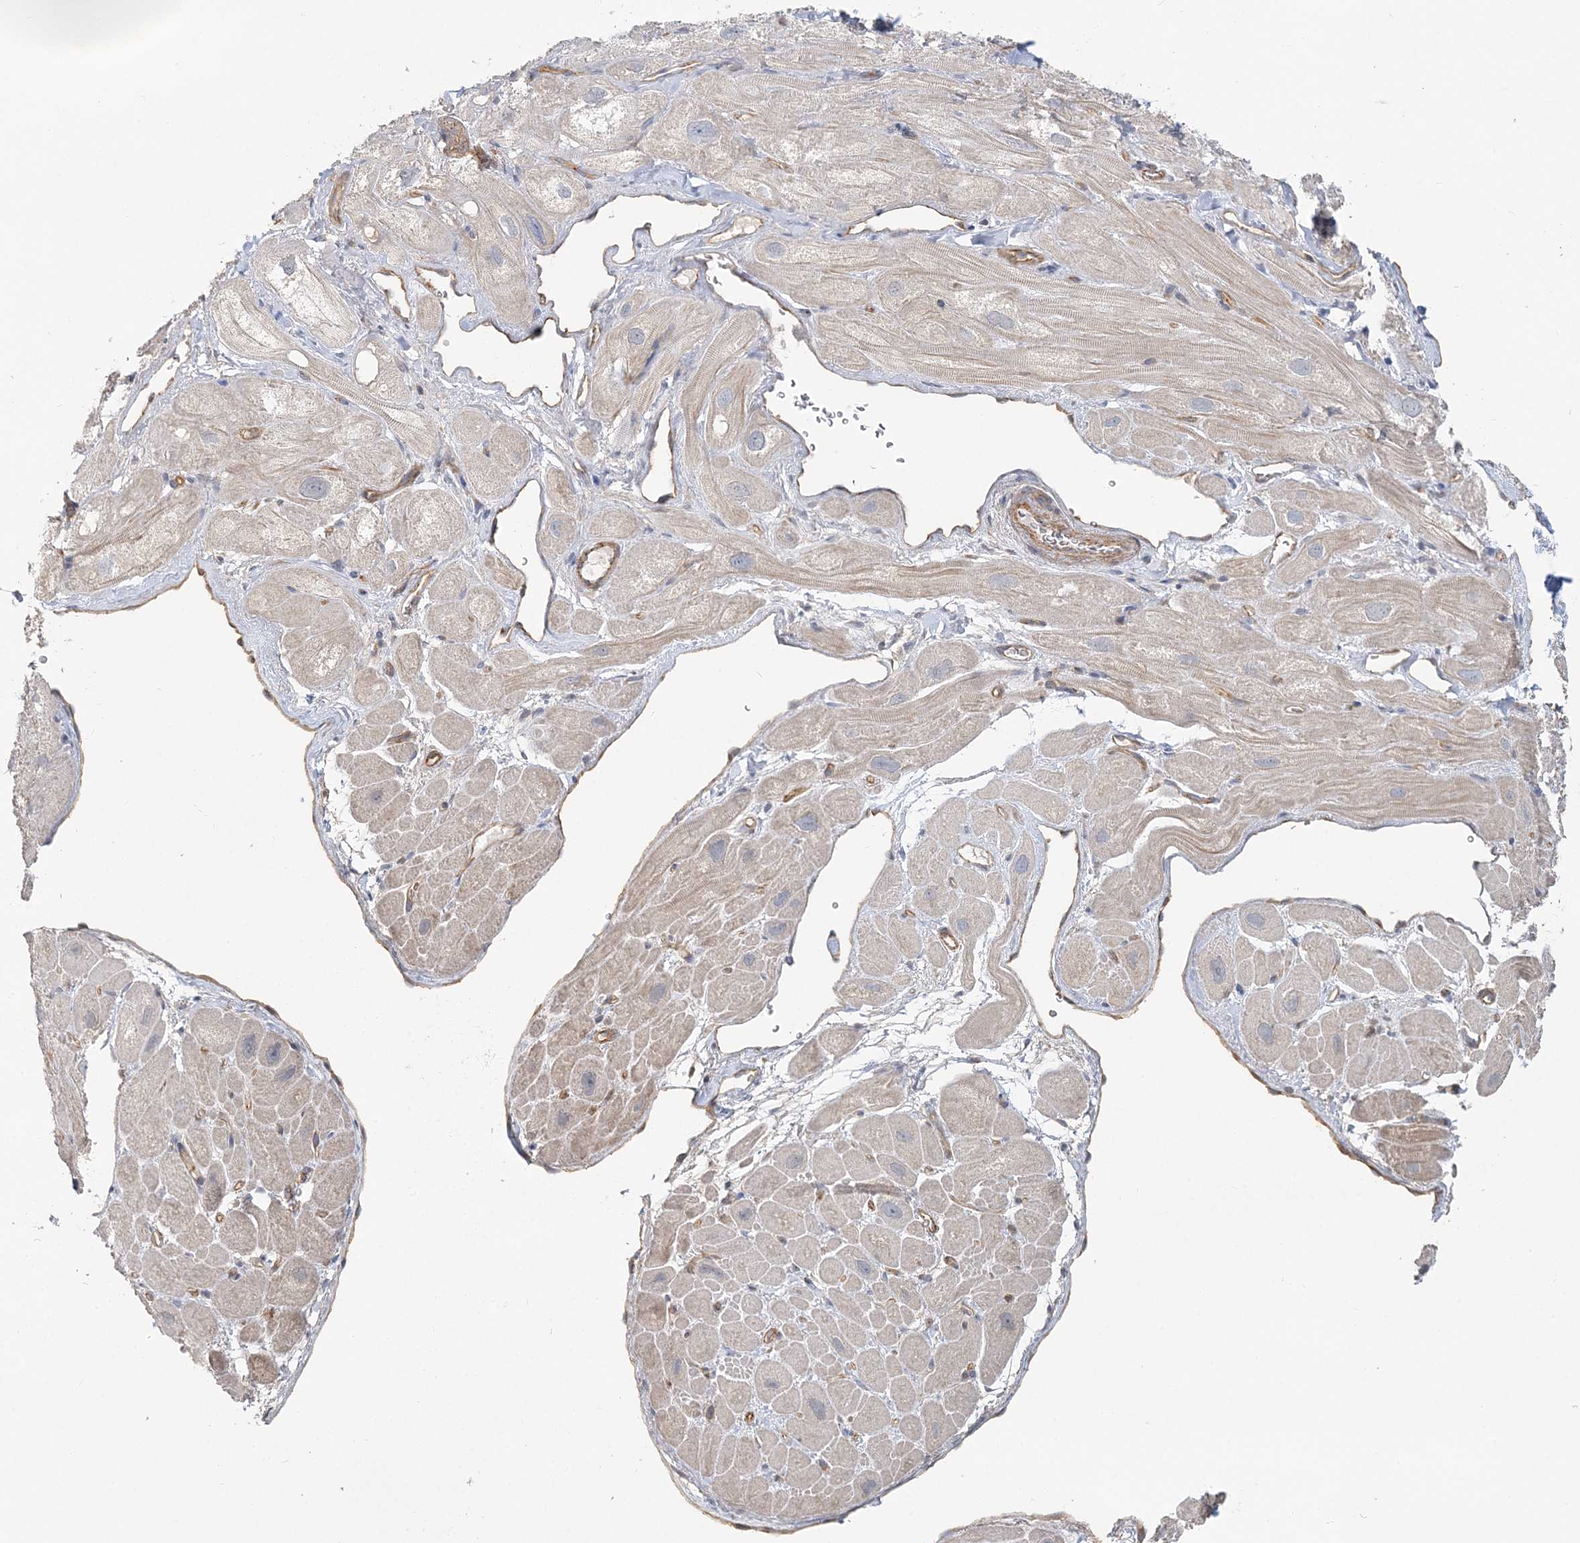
{"staining": {"intensity": "weak", "quantity": "<25%", "location": "cytoplasmic/membranous"}, "tissue": "heart muscle", "cell_type": "Cardiomyocytes", "image_type": "normal", "snomed": [{"axis": "morphology", "description": "Normal tissue, NOS"}, {"axis": "topography", "description": "Heart"}], "caption": "Immunohistochemical staining of benign heart muscle demonstrates no significant expression in cardiomyocytes. The staining was performed using DAB (3,3'-diaminobenzidine) to visualize the protein expression in brown, while the nuclei were stained in blue with hematoxylin (Magnification: 20x).", "gene": "MAT2B", "patient": {"sex": "male", "age": 49}}